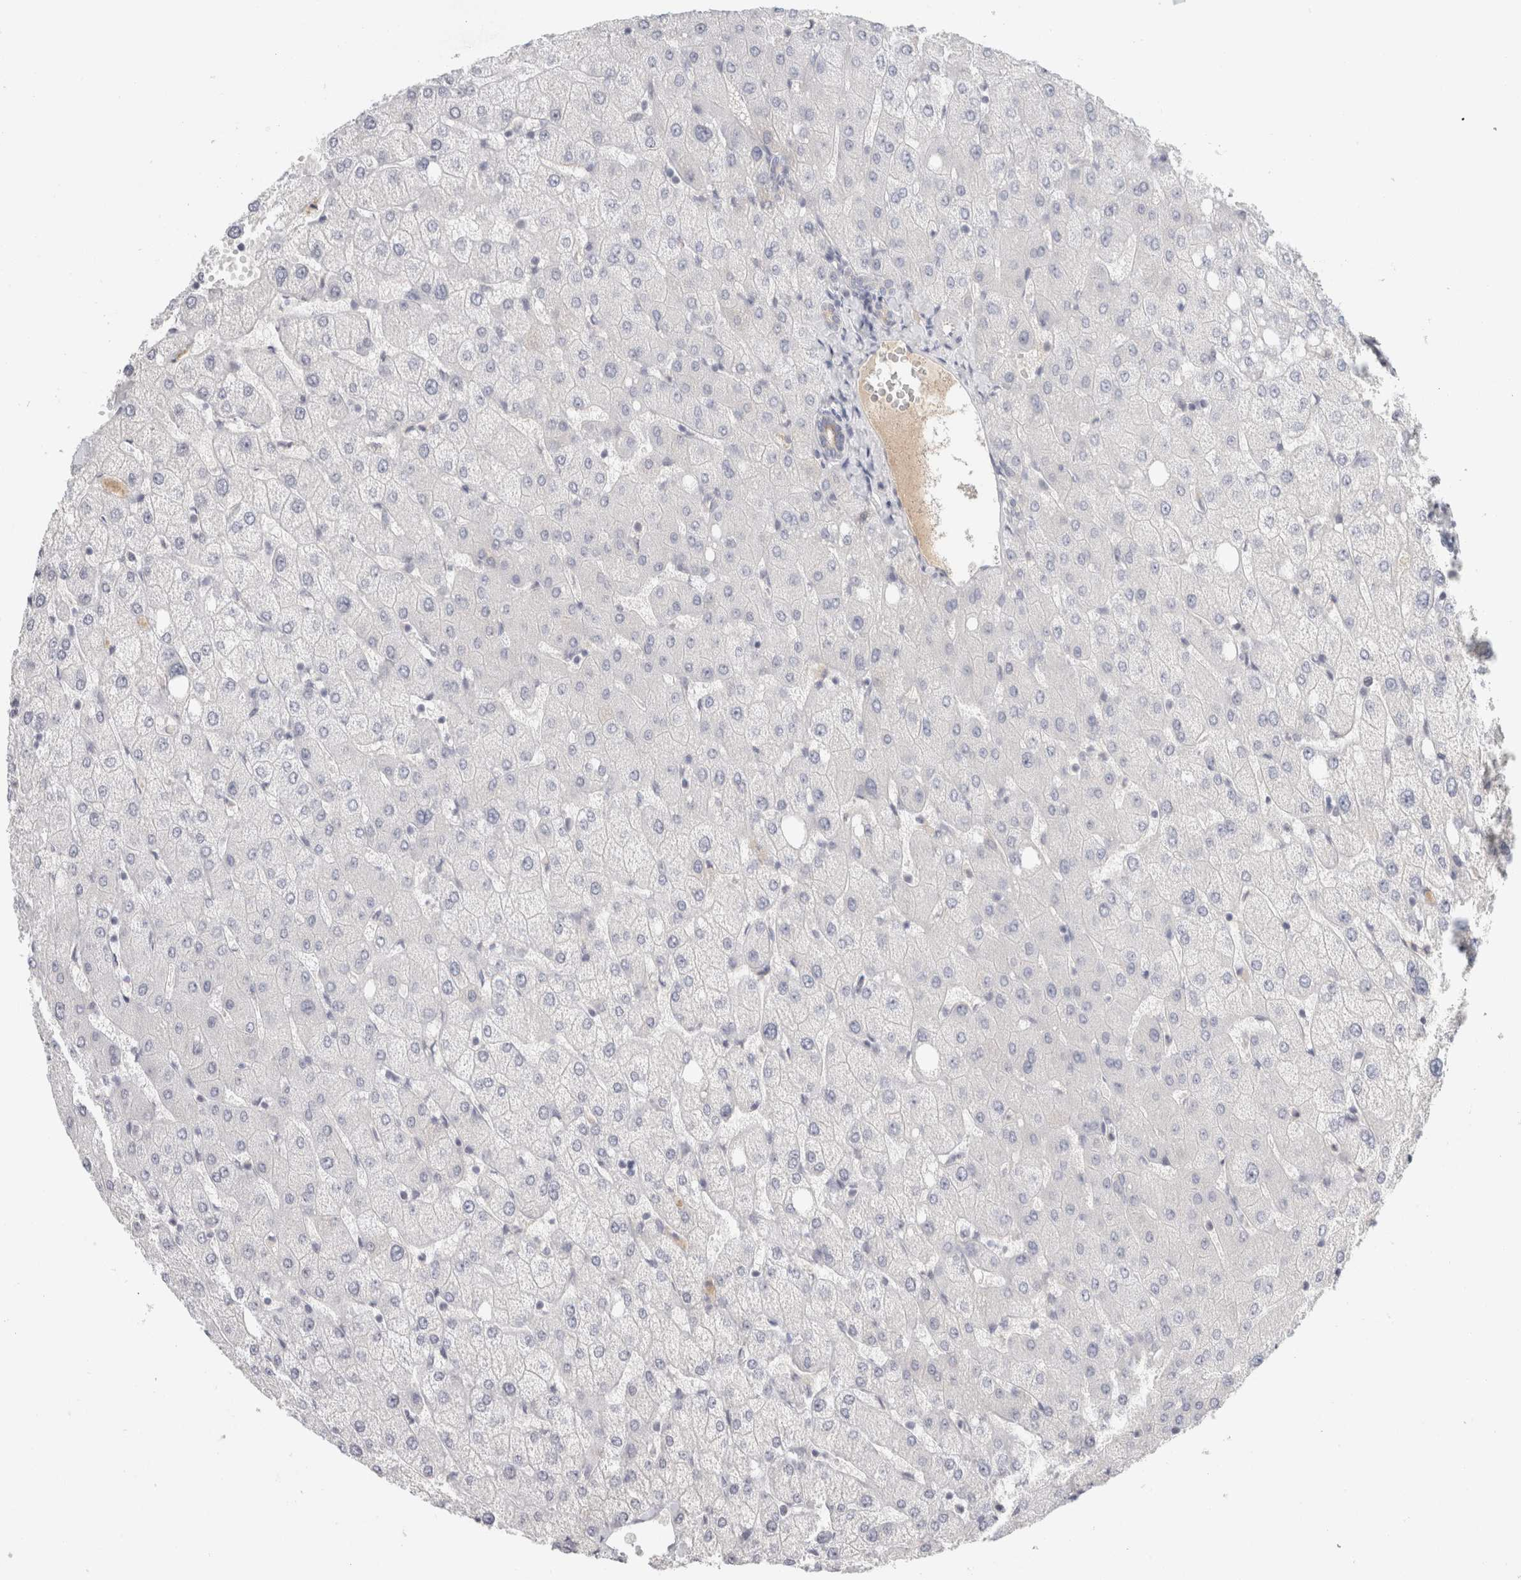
{"staining": {"intensity": "negative", "quantity": "none", "location": "none"}, "tissue": "liver", "cell_type": "Cholangiocytes", "image_type": "normal", "snomed": [{"axis": "morphology", "description": "Normal tissue, NOS"}, {"axis": "topography", "description": "Liver"}], "caption": "The histopathology image shows no significant positivity in cholangiocytes of liver.", "gene": "STK31", "patient": {"sex": "female", "age": 54}}